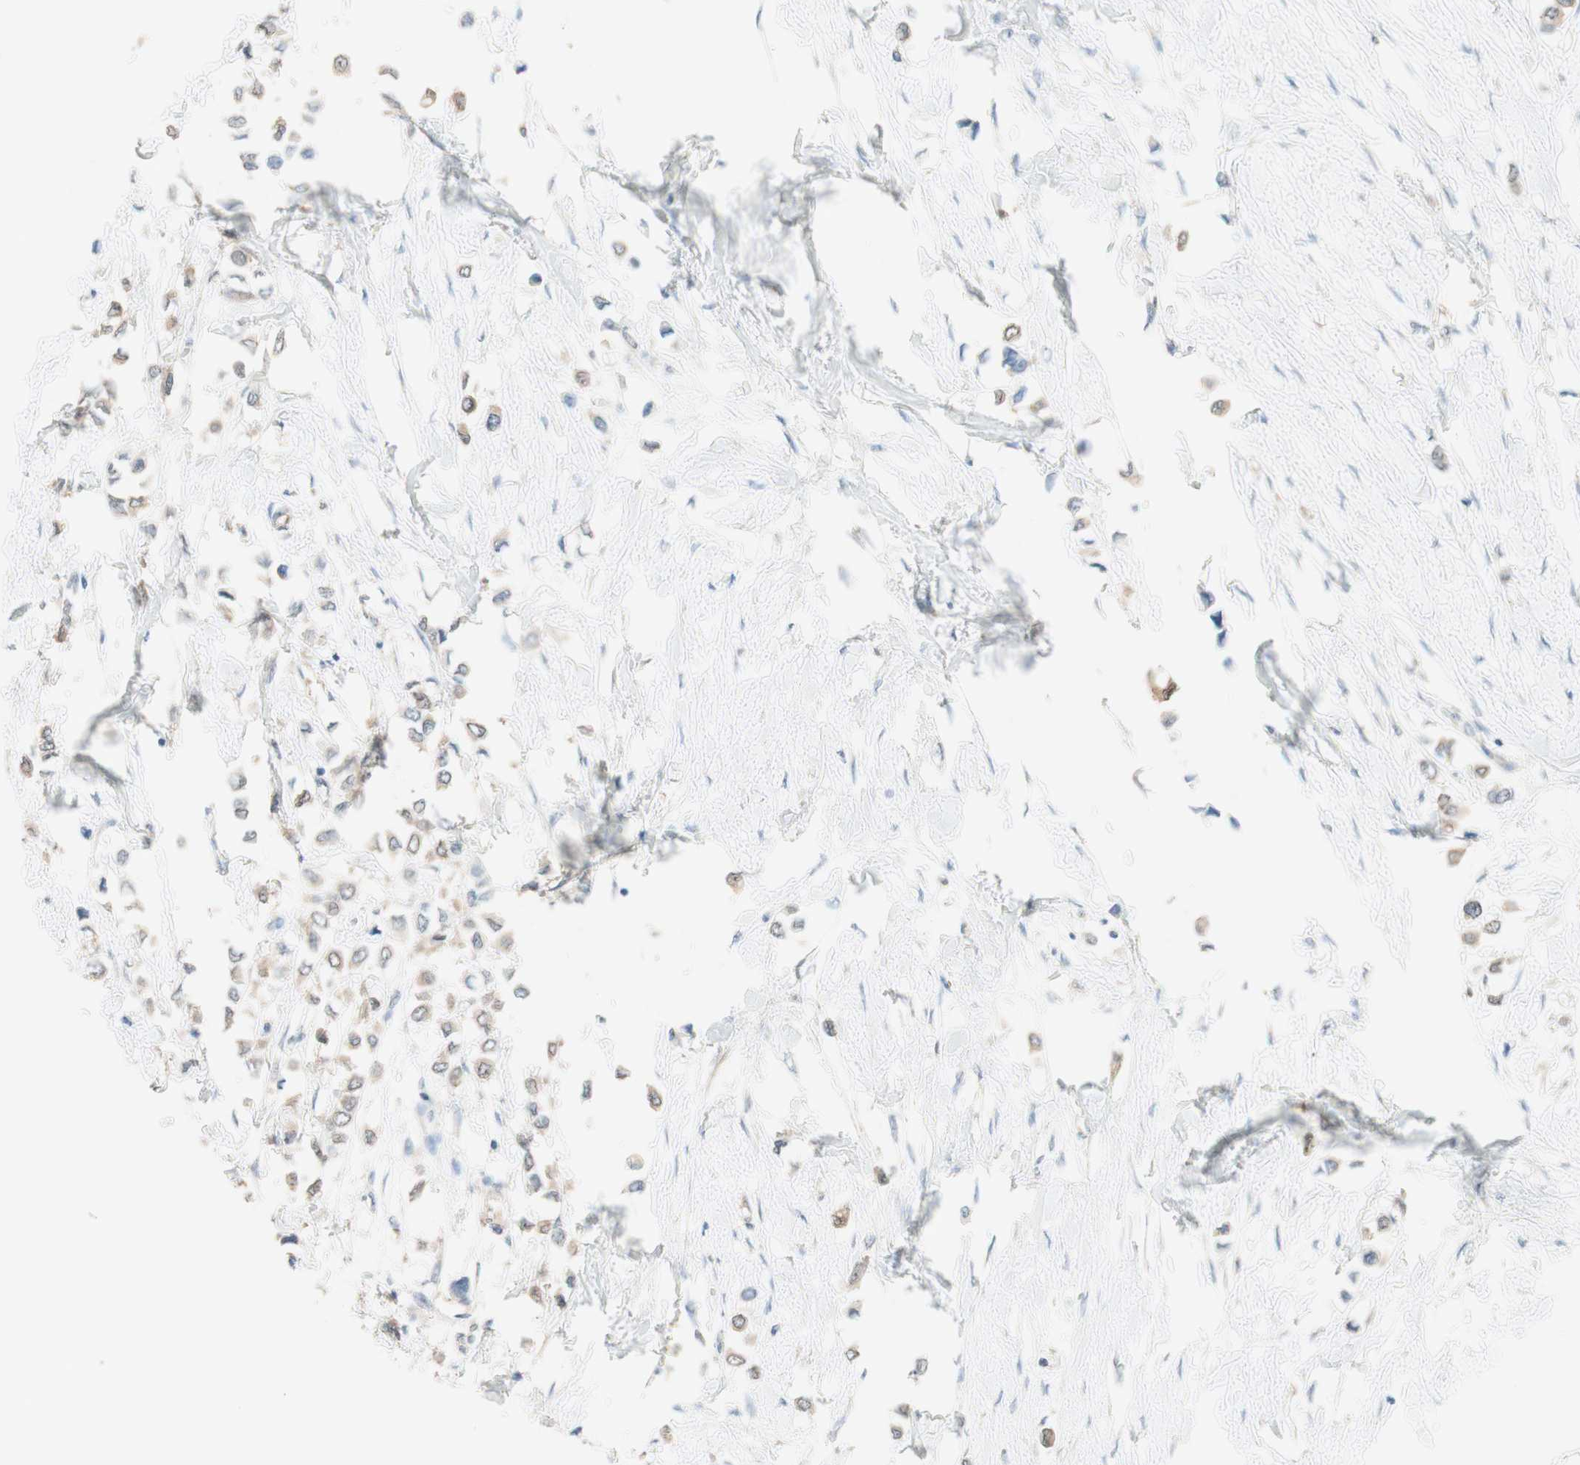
{"staining": {"intensity": "negative", "quantity": "none", "location": "none"}, "tissue": "breast cancer", "cell_type": "Tumor cells", "image_type": "cancer", "snomed": [{"axis": "morphology", "description": "Lobular carcinoma"}, {"axis": "topography", "description": "Breast"}], "caption": "The immunohistochemistry (IHC) histopathology image has no significant staining in tumor cells of breast lobular carcinoma tissue.", "gene": "COMT", "patient": {"sex": "female", "age": 51}}